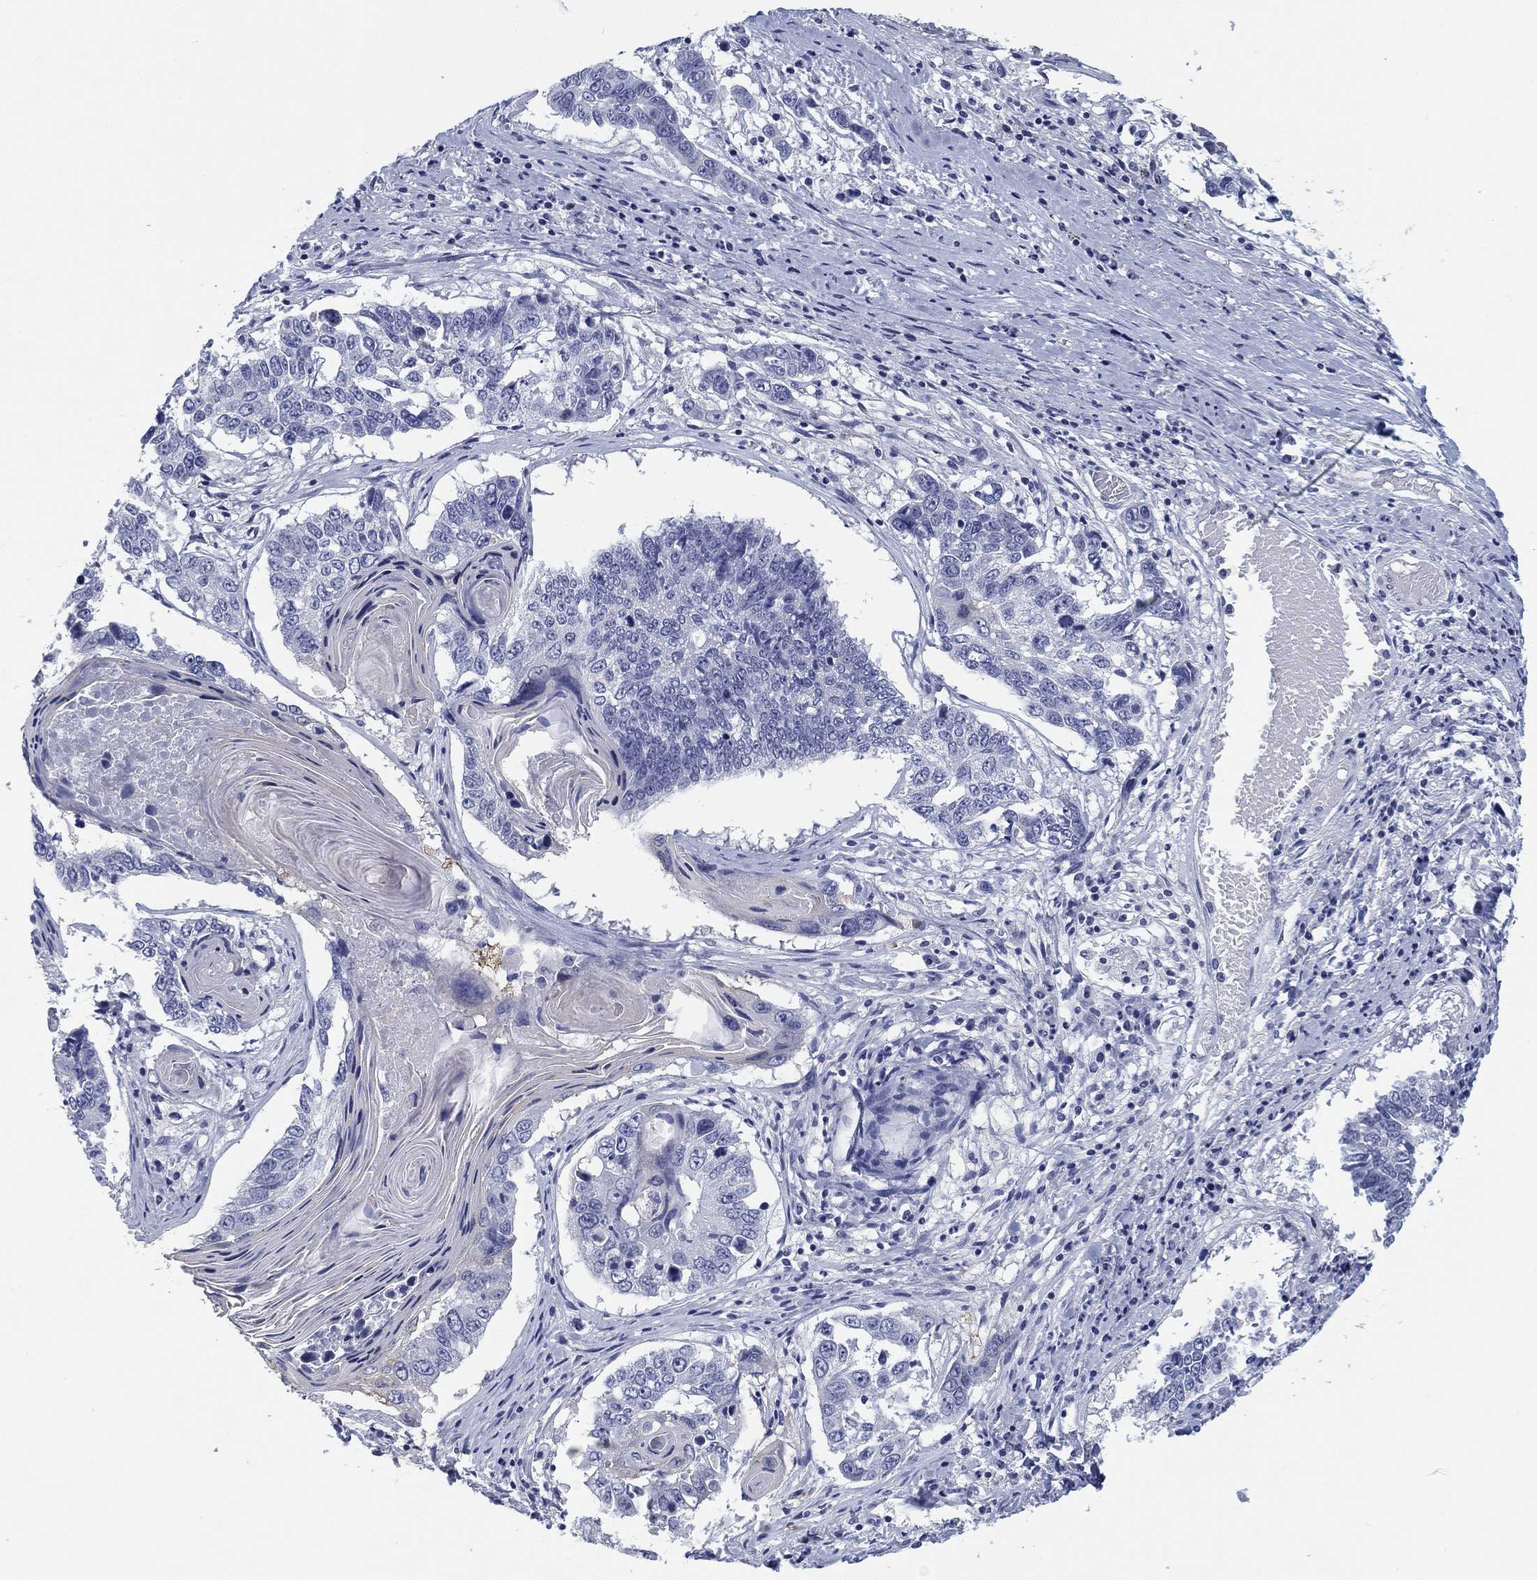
{"staining": {"intensity": "negative", "quantity": "none", "location": "none"}, "tissue": "lung cancer", "cell_type": "Tumor cells", "image_type": "cancer", "snomed": [{"axis": "morphology", "description": "Squamous cell carcinoma, NOS"}, {"axis": "topography", "description": "Lung"}], "caption": "Immunohistochemical staining of human lung squamous cell carcinoma displays no significant staining in tumor cells.", "gene": "CLUL1", "patient": {"sex": "male", "age": 73}}